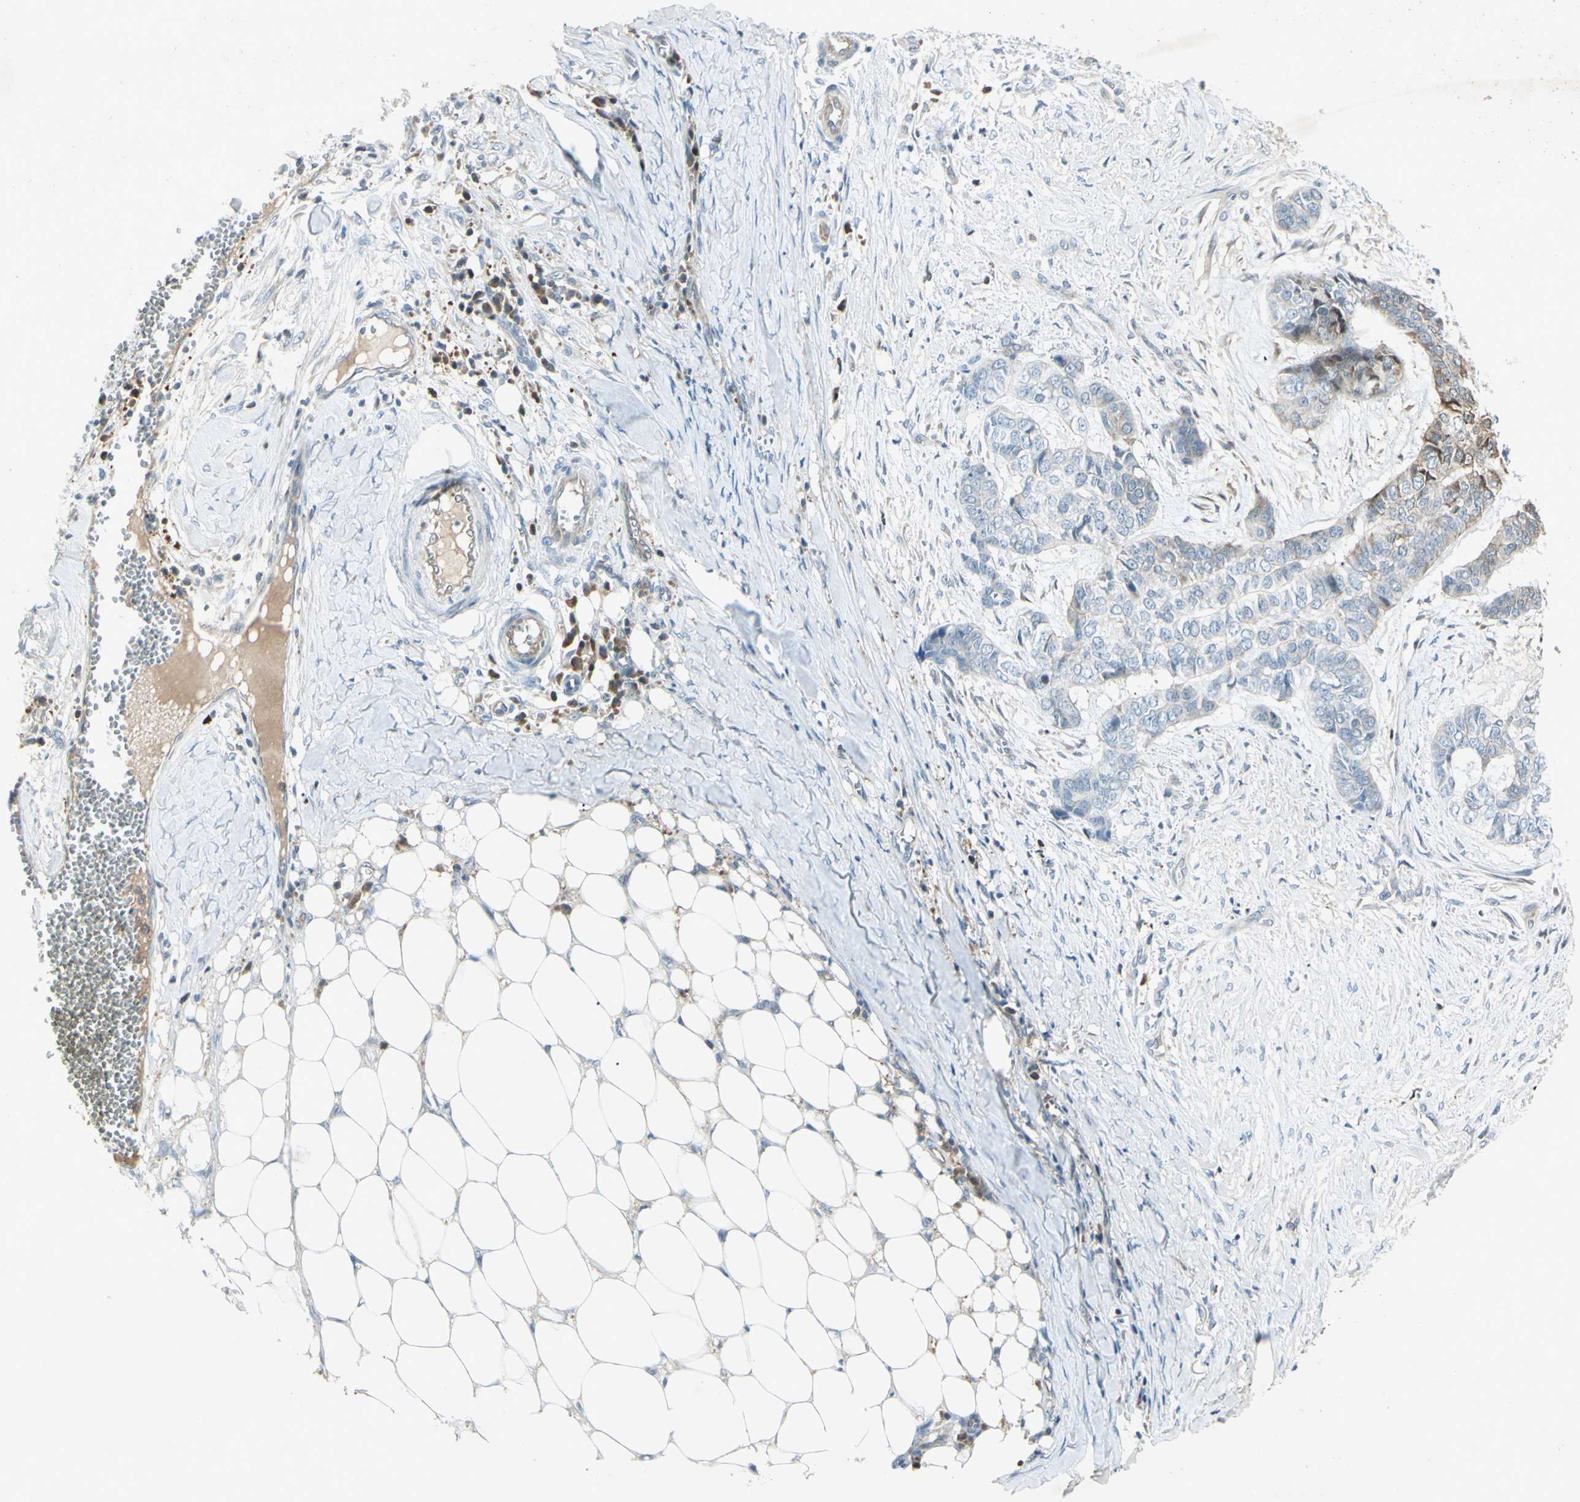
{"staining": {"intensity": "moderate", "quantity": "25%-75%", "location": "cytoplasmic/membranous"}, "tissue": "skin cancer", "cell_type": "Tumor cells", "image_type": "cancer", "snomed": [{"axis": "morphology", "description": "Basal cell carcinoma"}, {"axis": "topography", "description": "Skin"}], "caption": "Brown immunohistochemical staining in human skin cancer demonstrates moderate cytoplasmic/membranous positivity in approximately 25%-75% of tumor cells.", "gene": "C1orf159", "patient": {"sex": "female", "age": 64}}